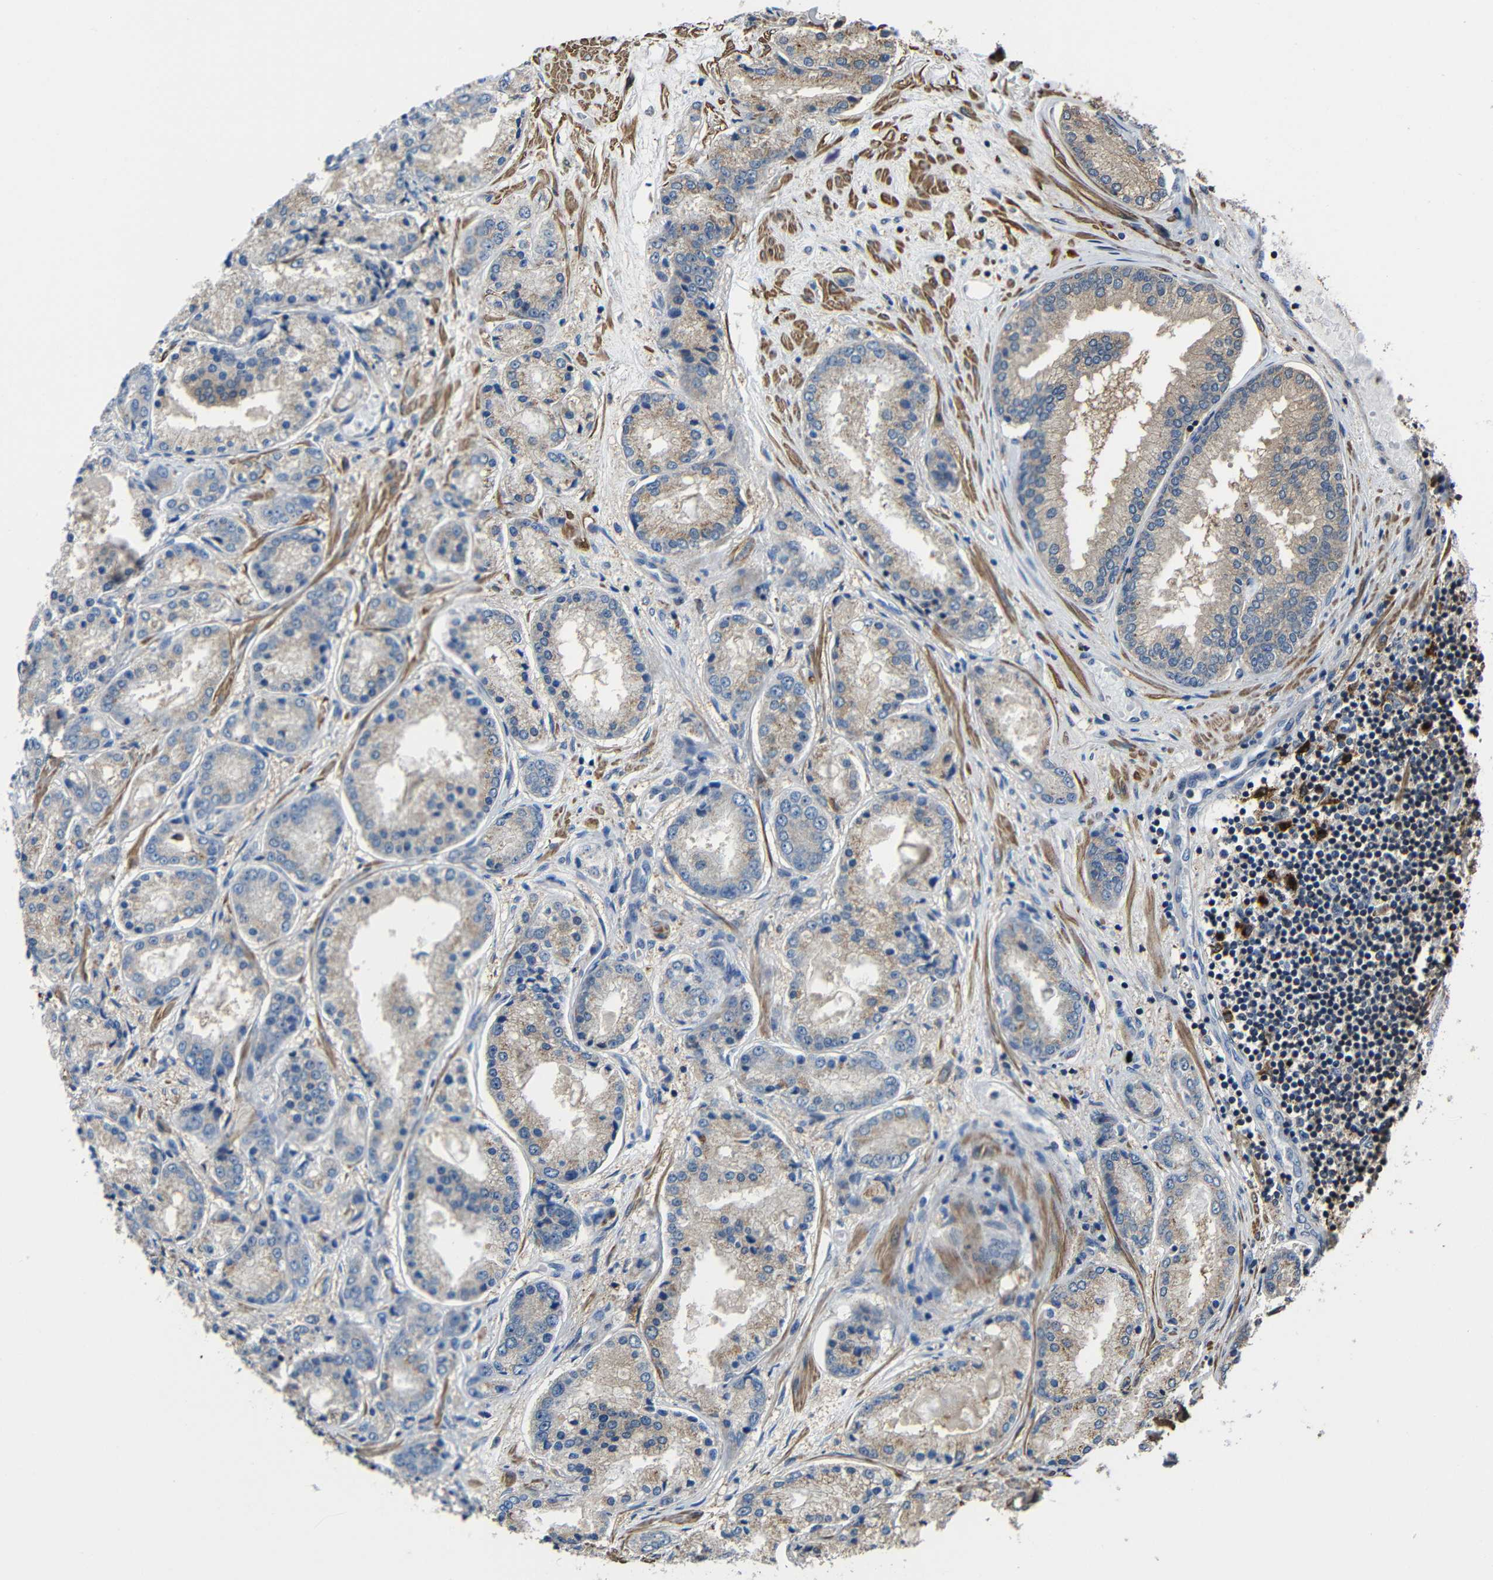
{"staining": {"intensity": "moderate", "quantity": "25%-75%", "location": "cytoplasmic/membranous"}, "tissue": "prostate cancer", "cell_type": "Tumor cells", "image_type": "cancer", "snomed": [{"axis": "morphology", "description": "Adenocarcinoma, High grade"}, {"axis": "topography", "description": "Prostate"}], "caption": "The immunohistochemical stain highlights moderate cytoplasmic/membranous staining in tumor cells of prostate cancer tissue.", "gene": "GDI1", "patient": {"sex": "male", "age": 59}}